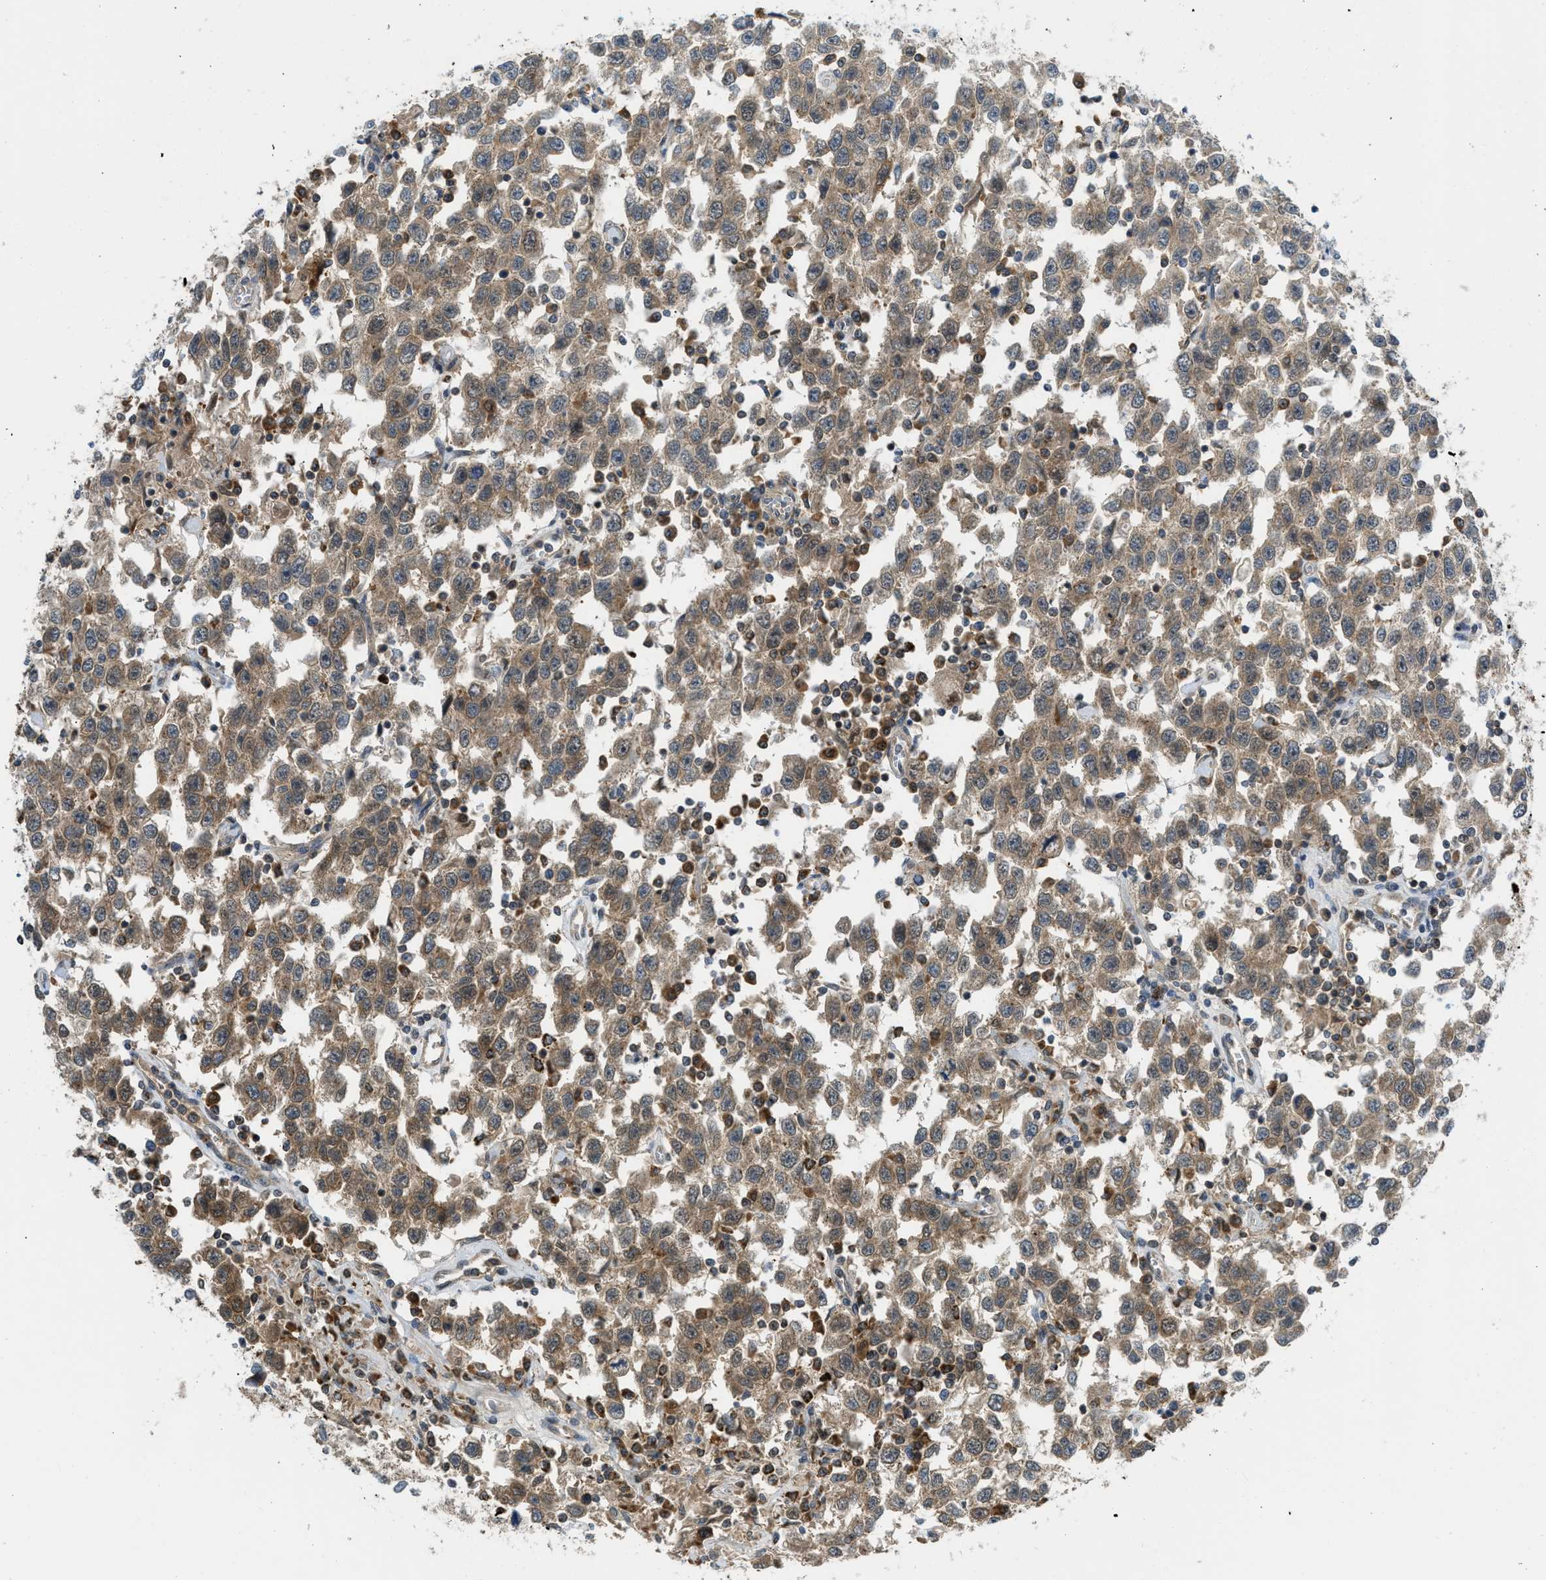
{"staining": {"intensity": "moderate", "quantity": ">75%", "location": "cytoplasmic/membranous"}, "tissue": "testis cancer", "cell_type": "Tumor cells", "image_type": "cancer", "snomed": [{"axis": "morphology", "description": "Seminoma, NOS"}, {"axis": "topography", "description": "Testis"}], "caption": "Testis seminoma stained for a protein (brown) demonstrates moderate cytoplasmic/membranous positive expression in about >75% of tumor cells.", "gene": "SESN2", "patient": {"sex": "male", "age": 41}}